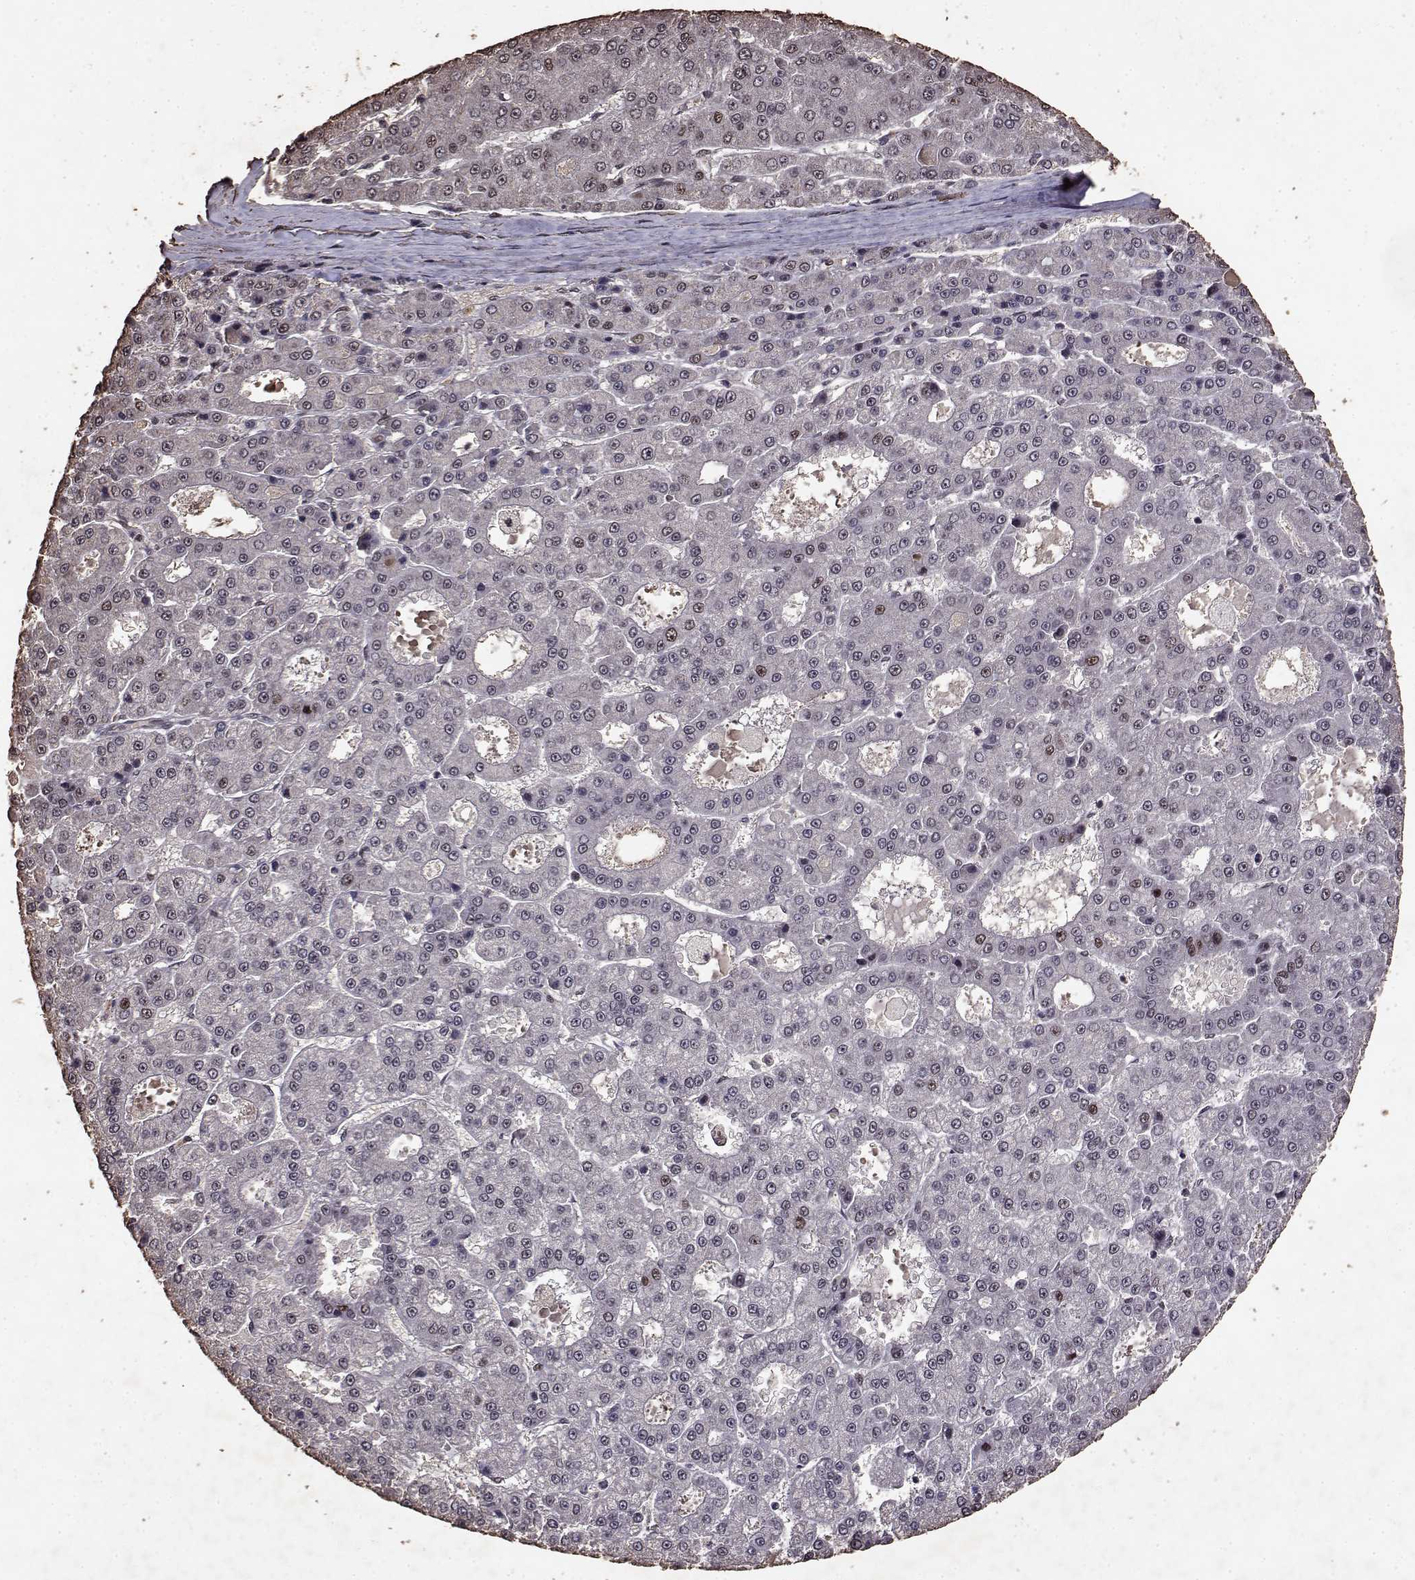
{"staining": {"intensity": "weak", "quantity": "25%-75%", "location": "nuclear"}, "tissue": "liver cancer", "cell_type": "Tumor cells", "image_type": "cancer", "snomed": [{"axis": "morphology", "description": "Carcinoma, Hepatocellular, NOS"}, {"axis": "topography", "description": "Liver"}], "caption": "A histopathology image of liver cancer stained for a protein demonstrates weak nuclear brown staining in tumor cells.", "gene": "TOE1", "patient": {"sex": "male", "age": 70}}